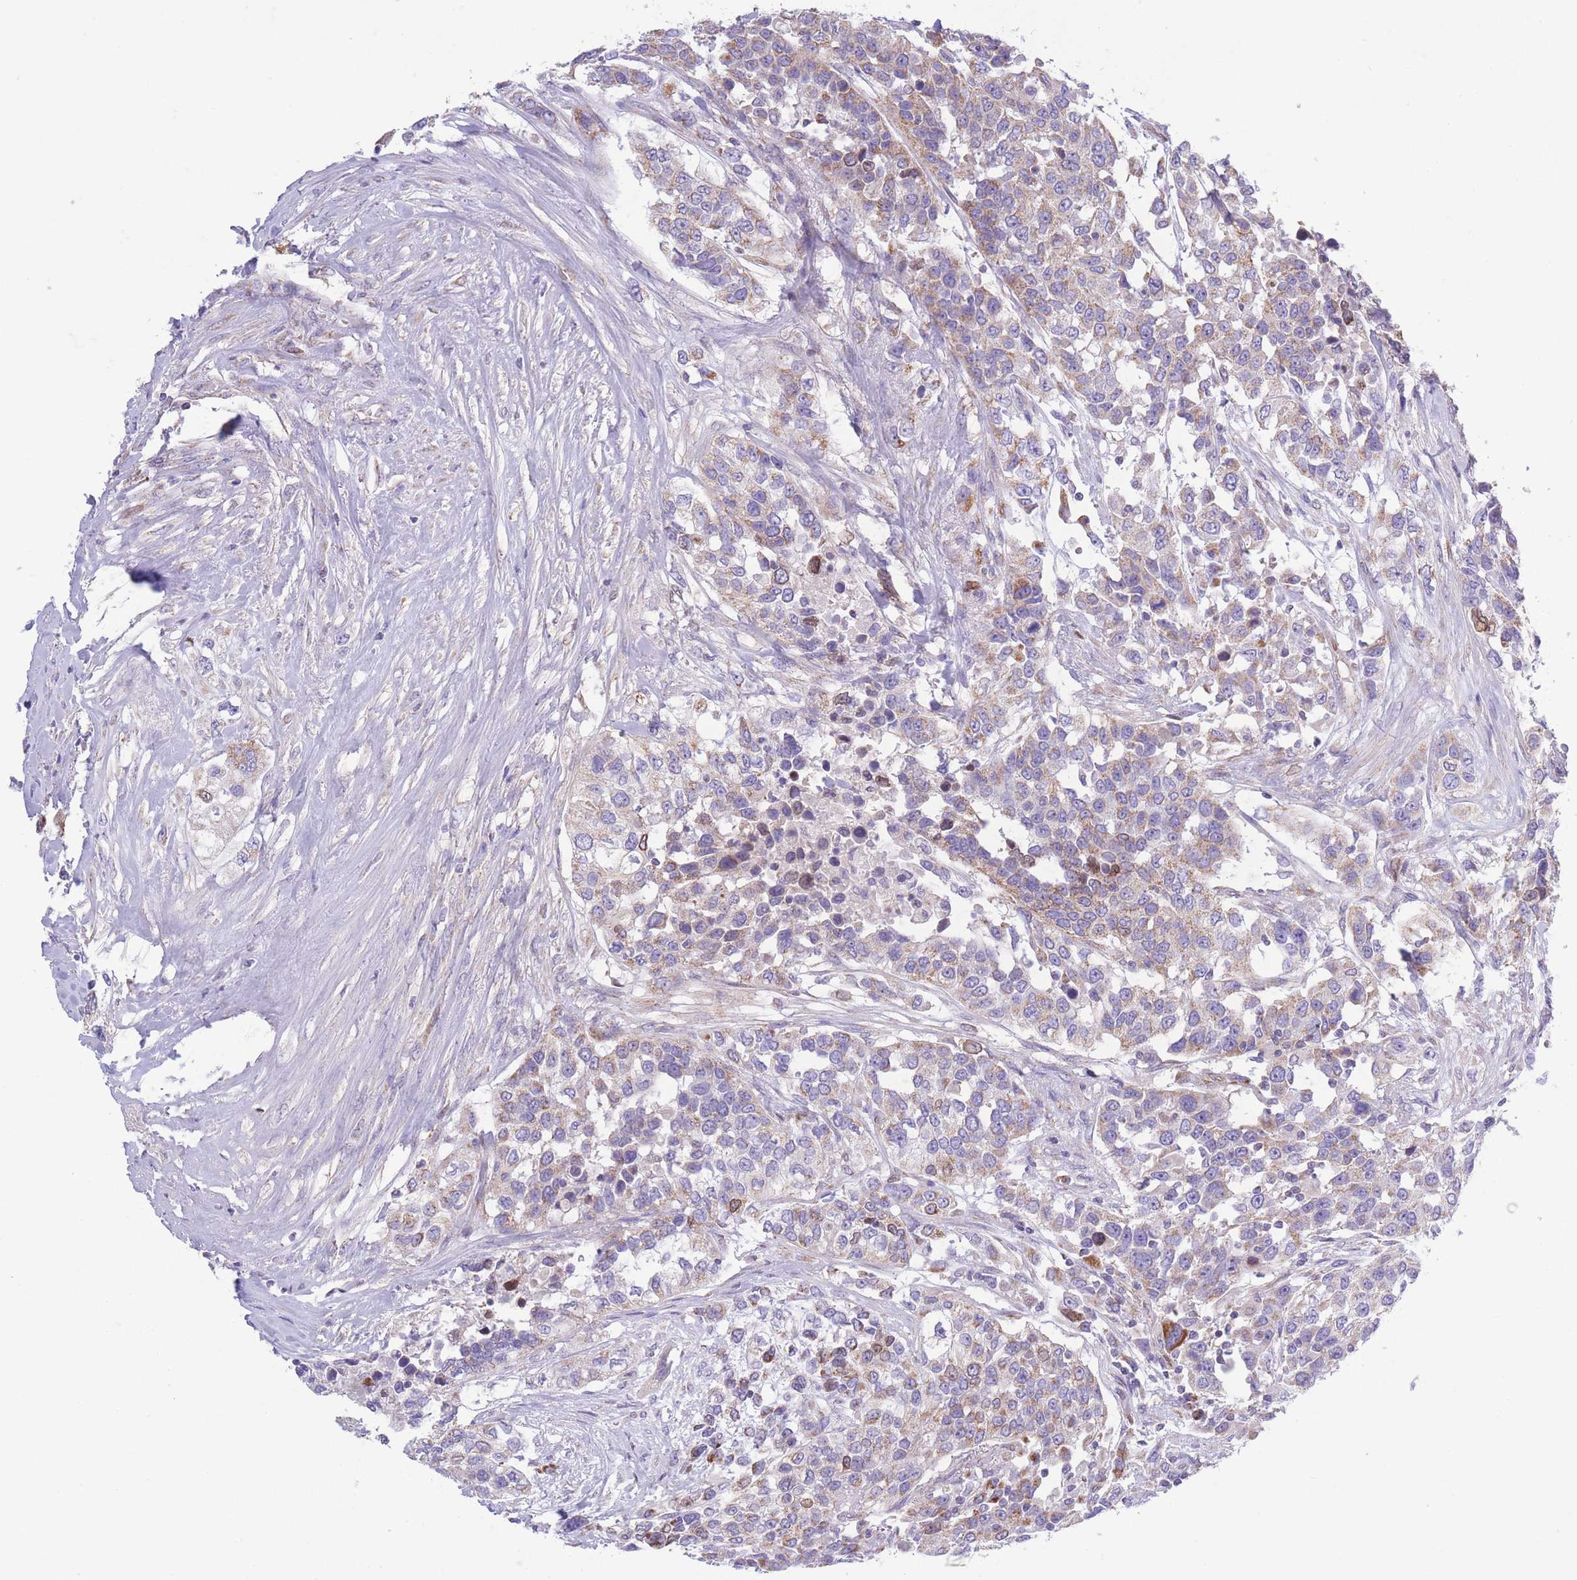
{"staining": {"intensity": "moderate", "quantity": "<25%", "location": "cytoplasmic/membranous"}, "tissue": "urothelial cancer", "cell_type": "Tumor cells", "image_type": "cancer", "snomed": [{"axis": "morphology", "description": "Urothelial carcinoma, High grade"}, {"axis": "topography", "description": "Urinary bladder"}], "caption": "A low amount of moderate cytoplasmic/membranous positivity is present in approximately <25% of tumor cells in high-grade urothelial carcinoma tissue.", "gene": "PDHA1", "patient": {"sex": "female", "age": 80}}